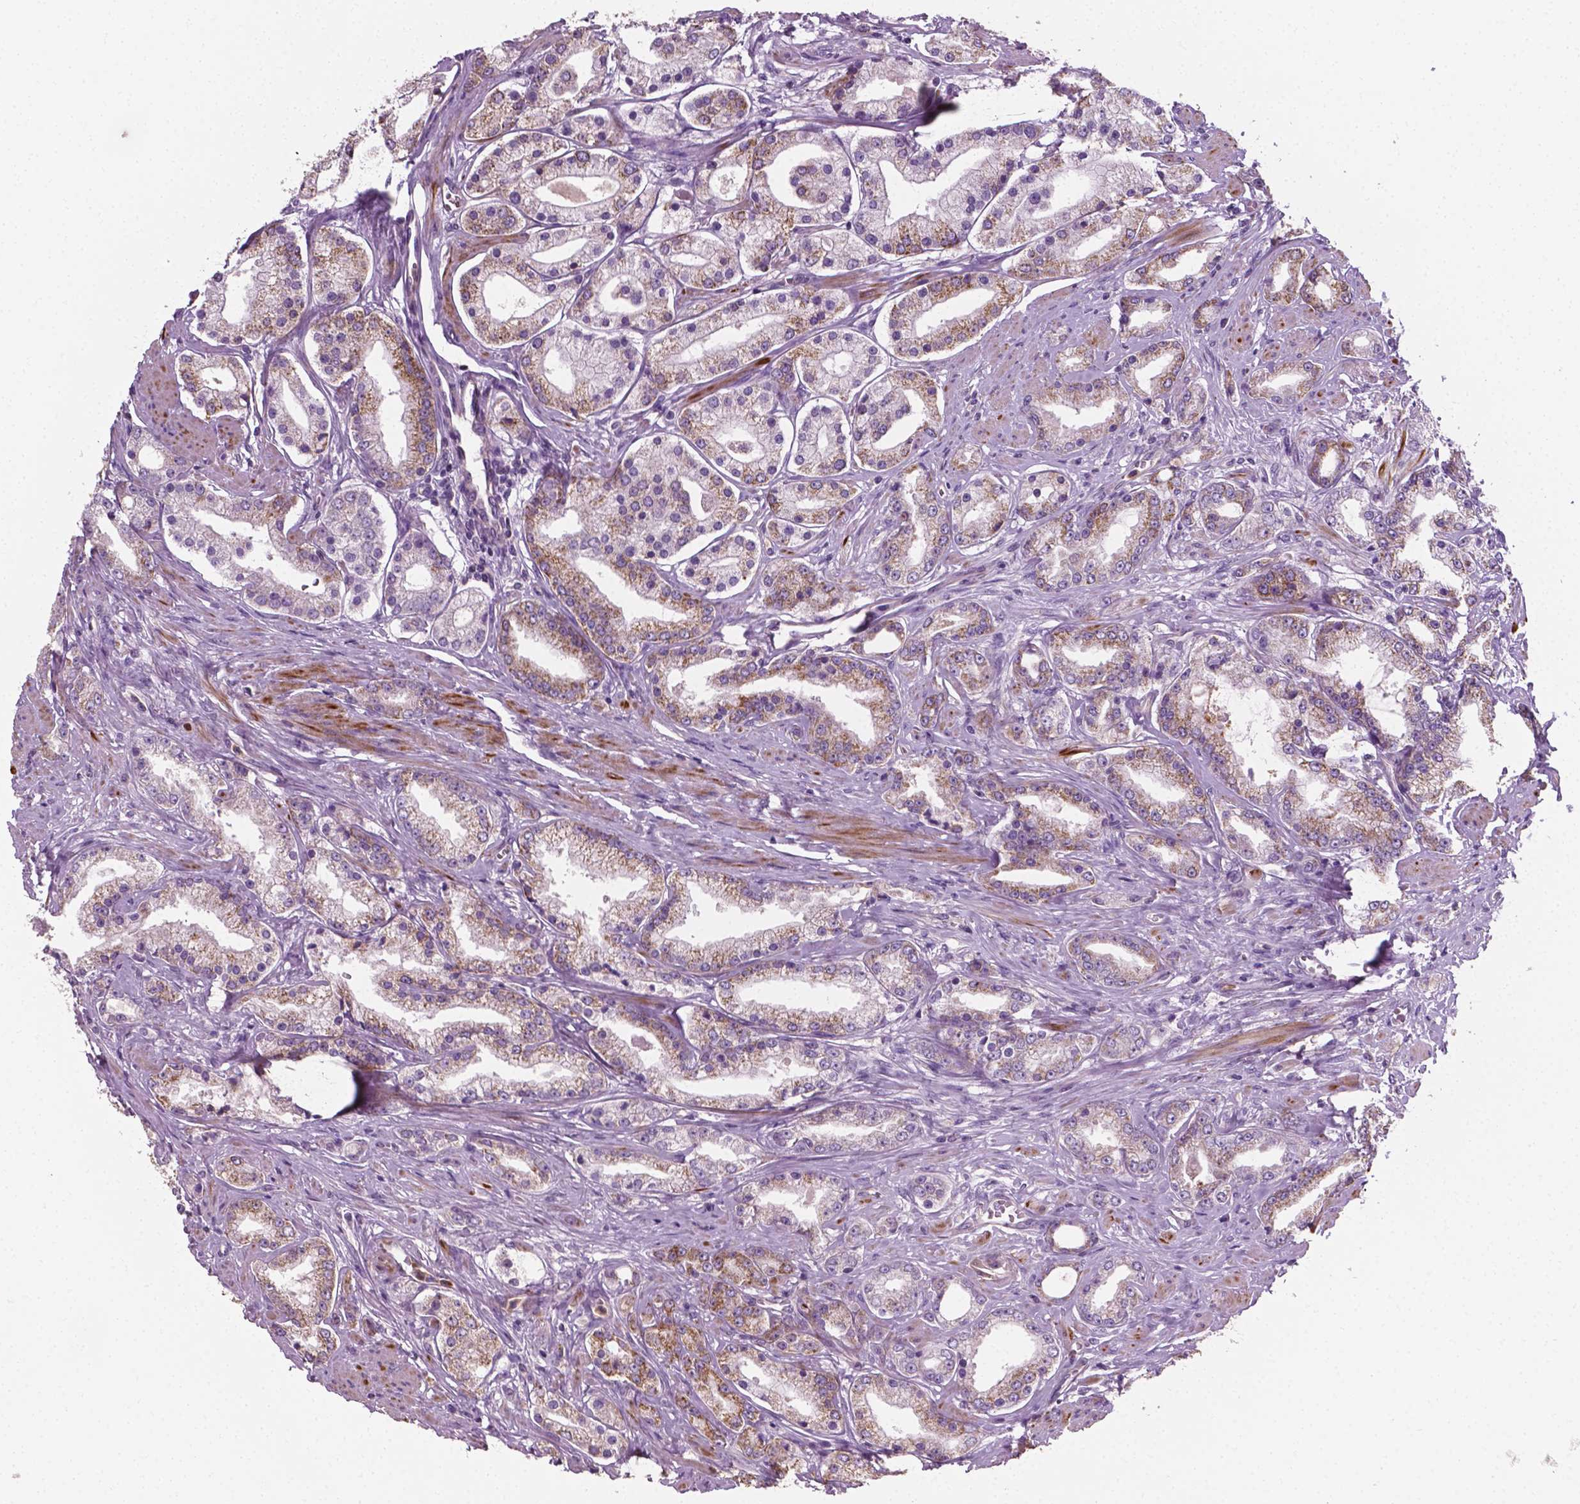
{"staining": {"intensity": "moderate", "quantity": "<25%", "location": "cytoplasmic/membranous"}, "tissue": "prostate cancer", "cell_type": "Tumor cells", "image_type": "cancer", "snomed": [{"axis": "morphology", "description": "Adenocarcinoma, High grade"}, {"axis": "topography", "description": "Prostate"}], "caption": "Prostate cancer tissue displays moderate cytoplasmic/membranous expression in about <25% of tumor cells, visualized by immunohistochemistry.", "gene": "PTX3", "patient": {"sex": "male", "age": 67}}